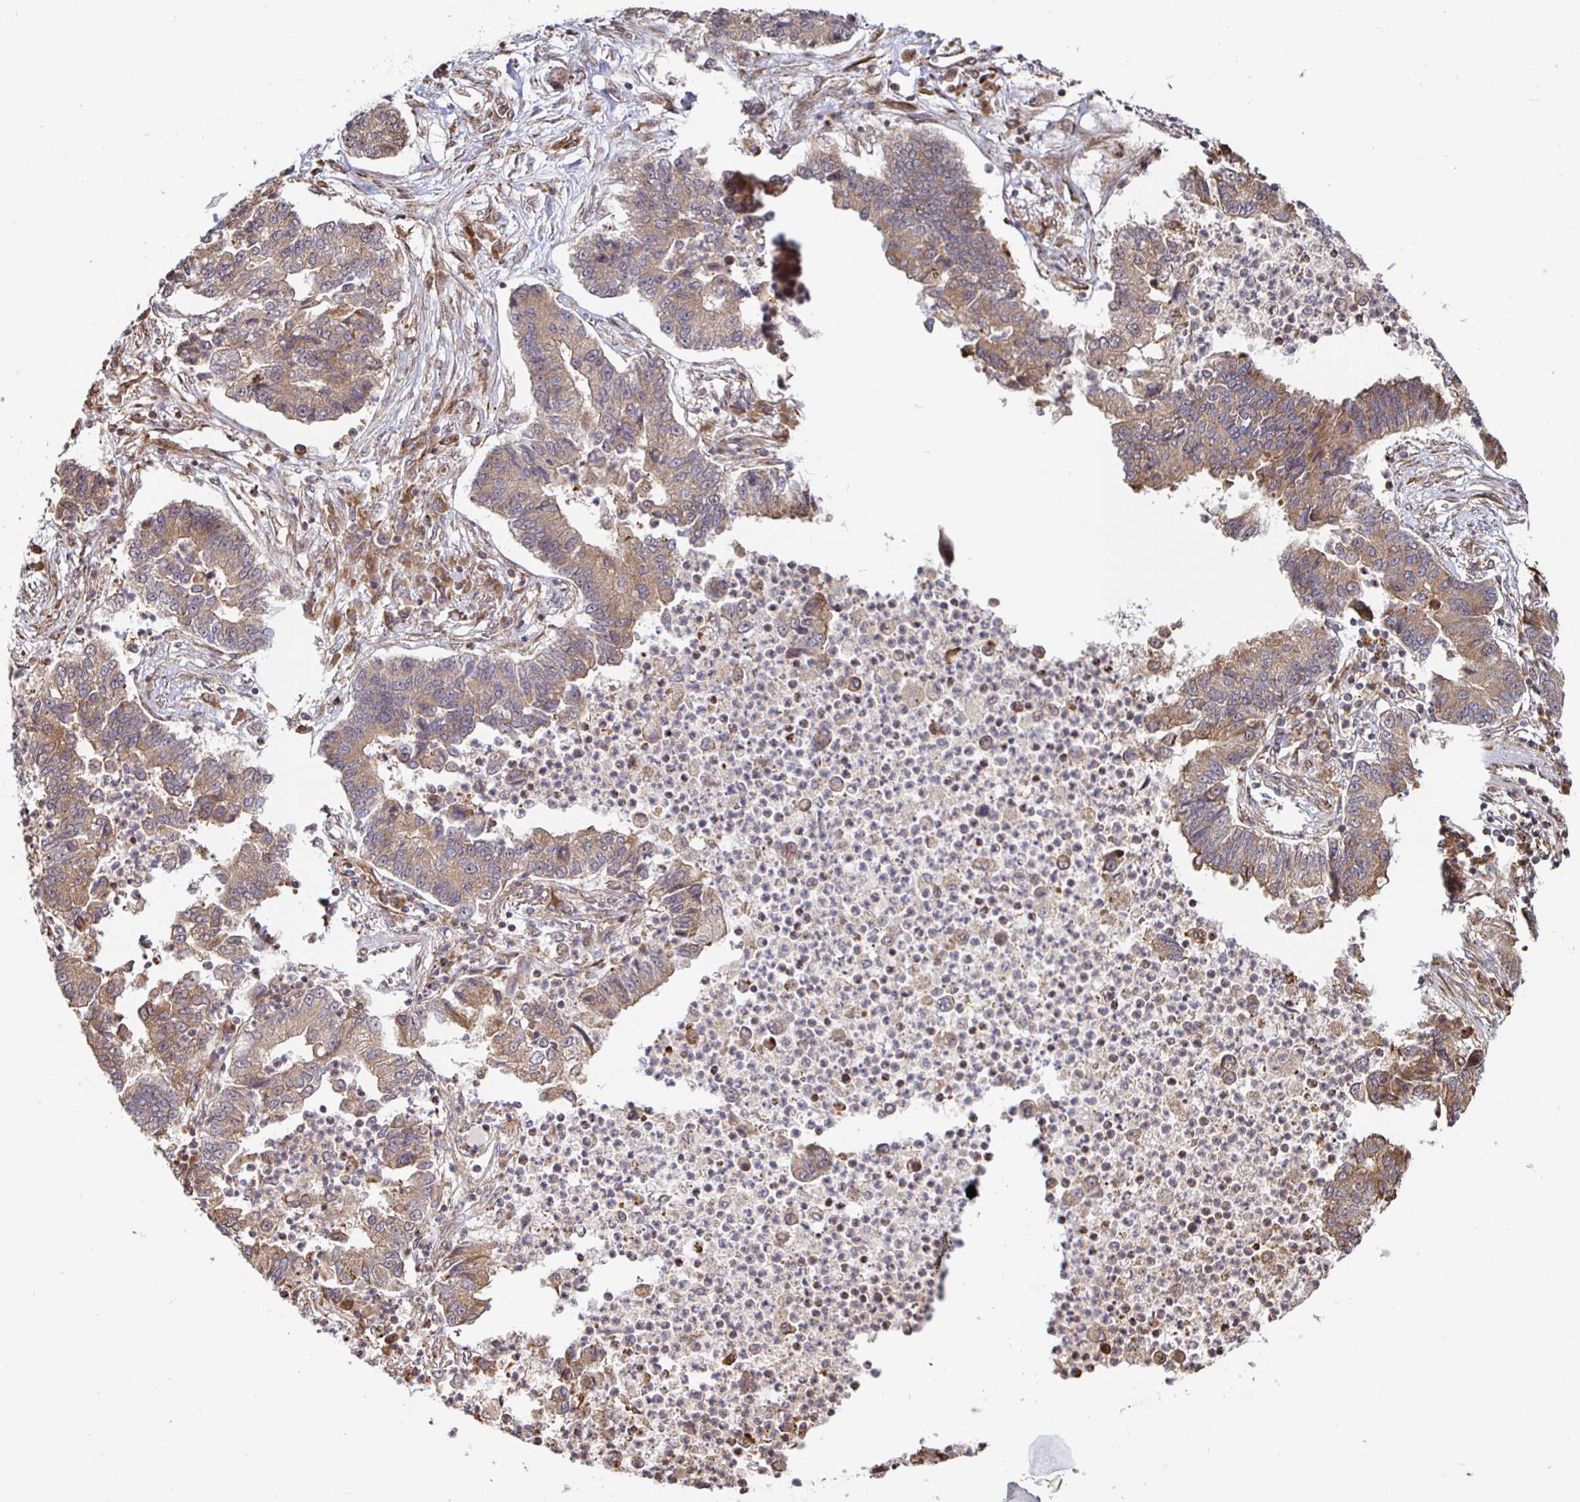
{"staining": {"intensity": "weak", "quantity": ">75%", "location": "cytoplasmic/membranous"}, "tissue": "lung cancer", "cell_type": "Tumor cells", "image_type": "cancer", "snomed": [{"axis": "morphology", "description": "Adenocarcinoma, NOS"}, {"axis": "topography", "description": "Lung"}], "caption": "IHC of human lung cancer shows low levels of weak cytoplasmic/membranous expression in approximately >75% of tumor cells.", "gene": "STRAP", "patient": {"sex": "female", "age": 57}}